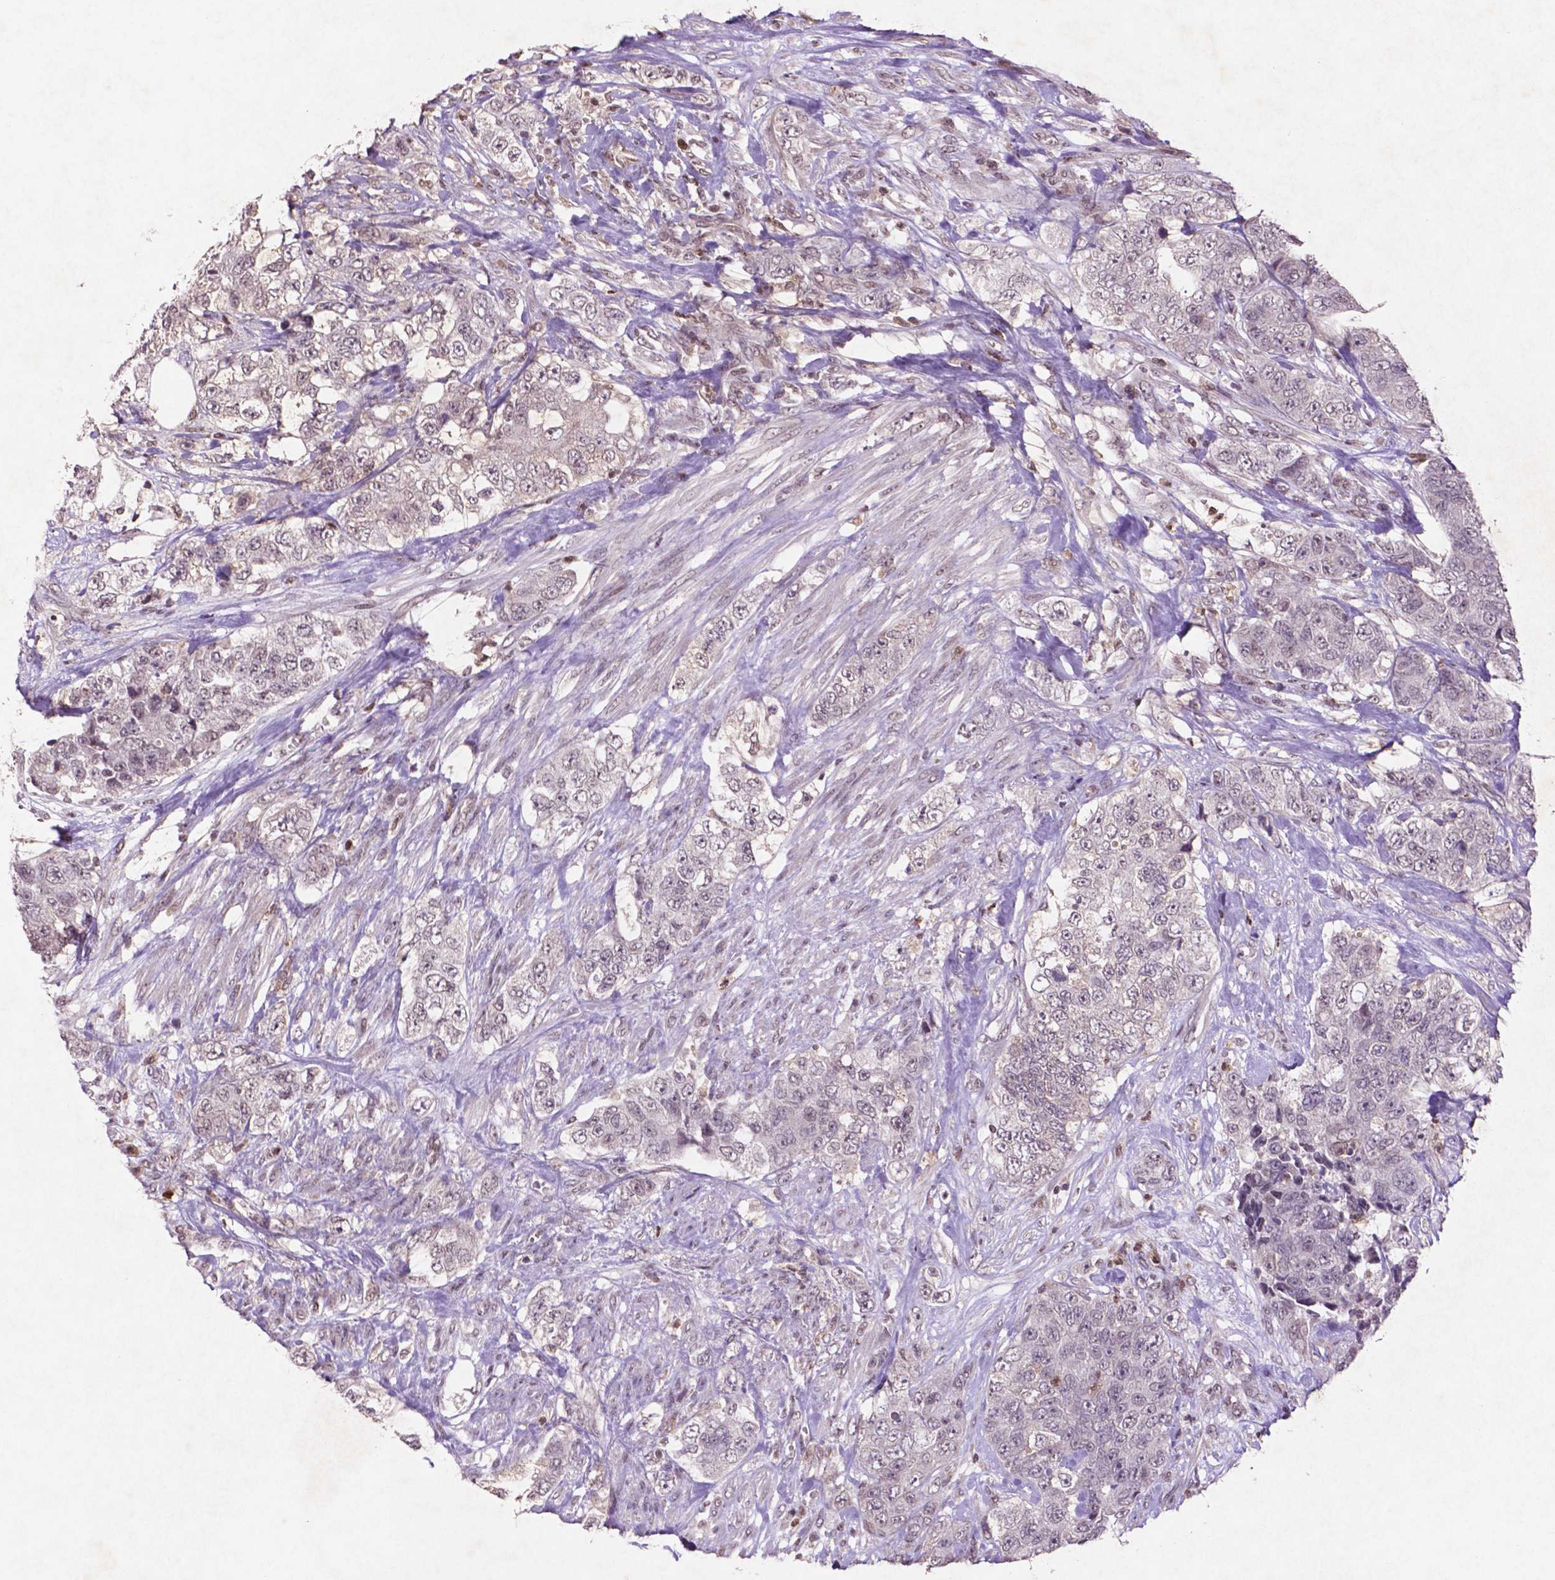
{"staining": {"intensity": "weak", "quantity": ">75%", "location": "nuclear"}, "tissue": "urothelial cancer", "cell_type": "Tumor cells", "image_type": "cancer", "snomed": [{"axis": "morphology", "description": "Urothelial carcinoma, High grade"}, {"axis": "topography", "description": "Urinary bladder"}], "caption": "Tumor cells exhibit low levels of weak nuclear positivity in about >75% of cells in human high-grade urothelial carcinoma.", "gene": "GLRX", "patient": {"sex": "female", "age": 78}}